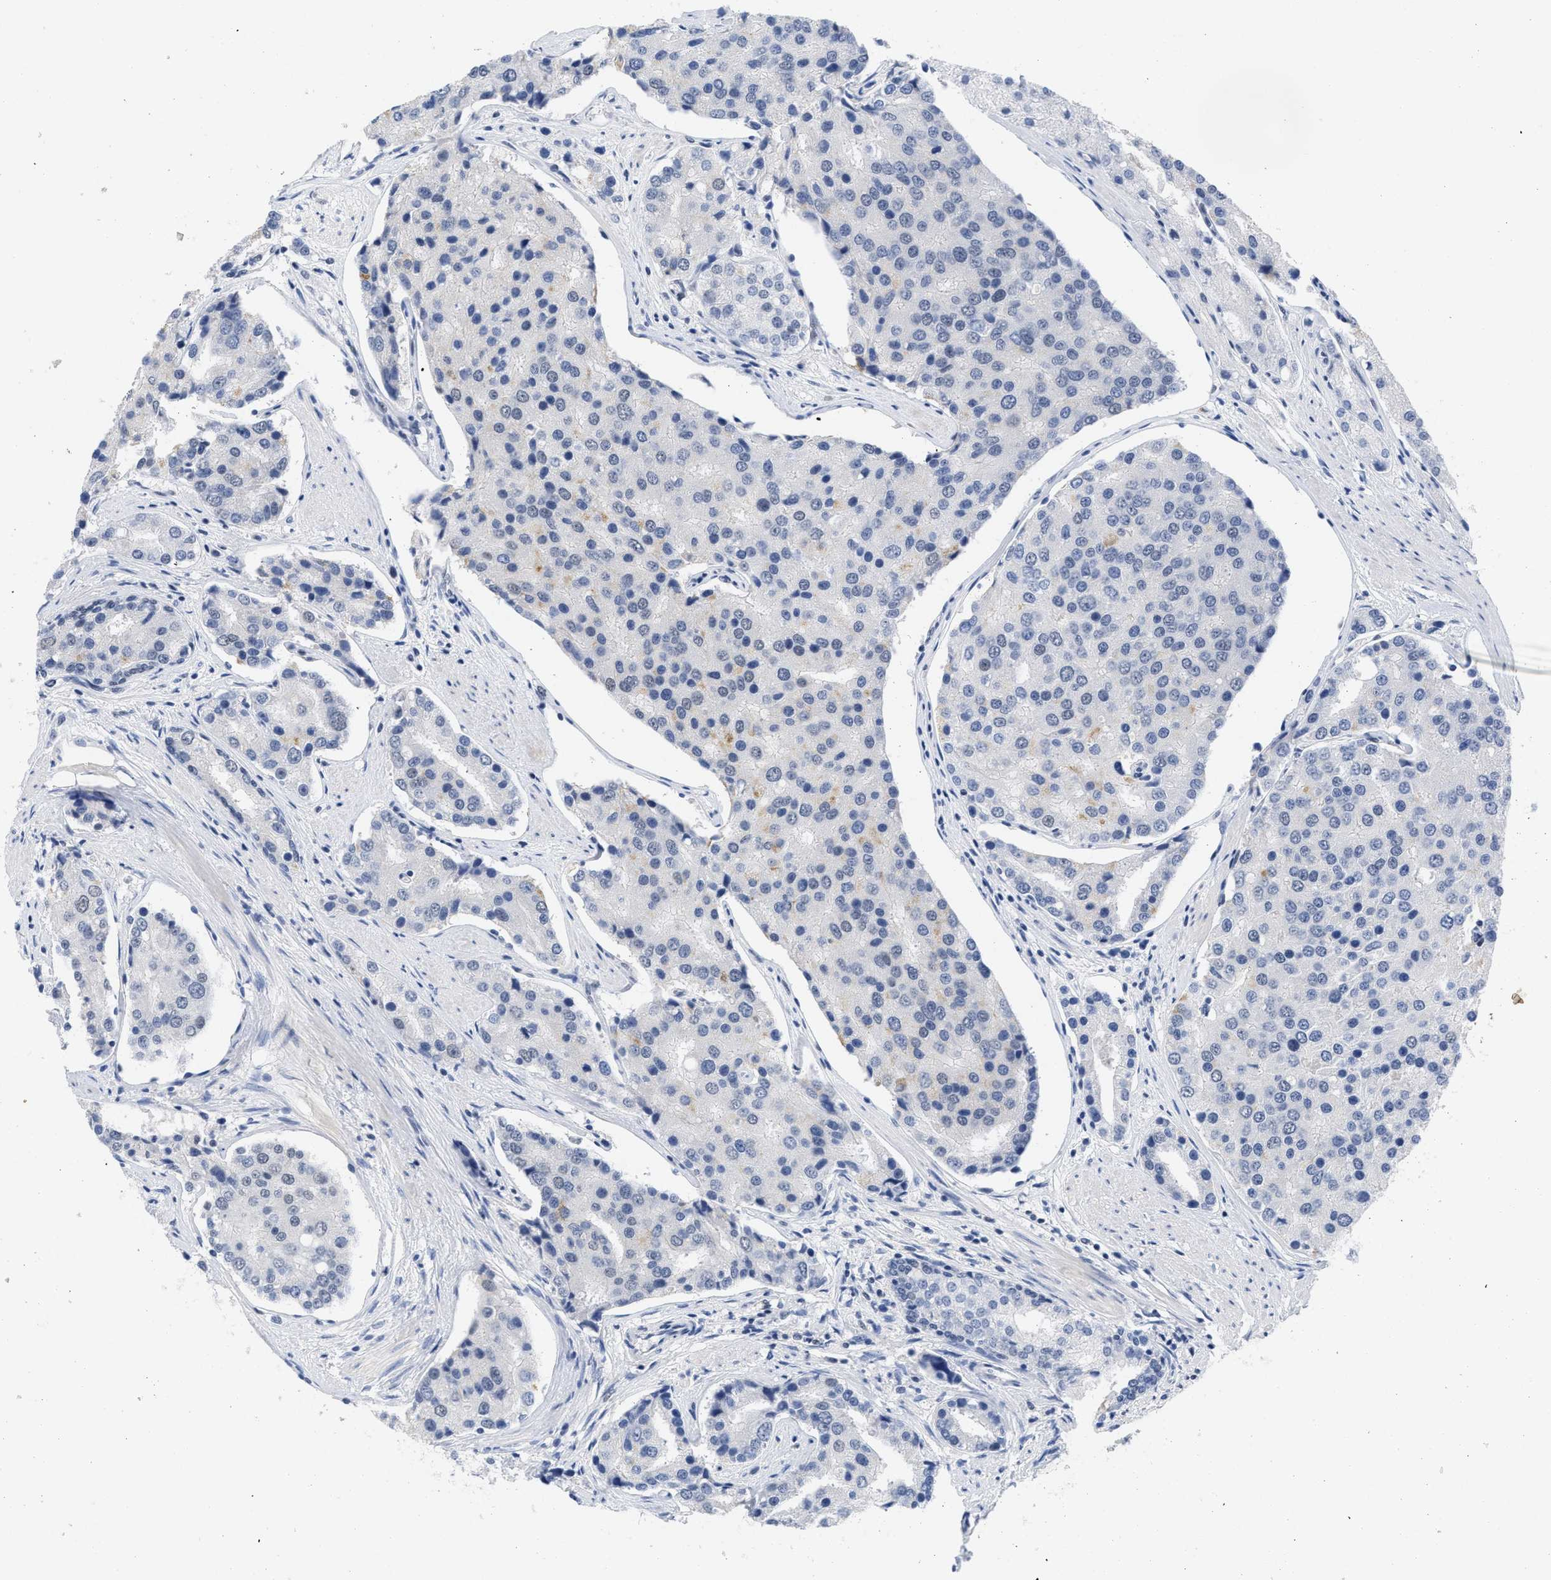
{"staining": {"intensity": "weak", "quantity": "<25%", "location": "nuclear"}, "tissue": "prostate cancer", "cell_type": "Tumor cells", "image_type": "cancer", "snomed": [{"axis": "morphology", "description": "Adenocarcinoma, High grade"}, {"axis": "topography", "description": "Prostate"}], "caption": "Human prostate cancer stained for a protein using immunohistochemistry demonstrates no staining in tumor cells.", "gene": "GGNBP2", "patient": {"sex": "male", "age": 50}}